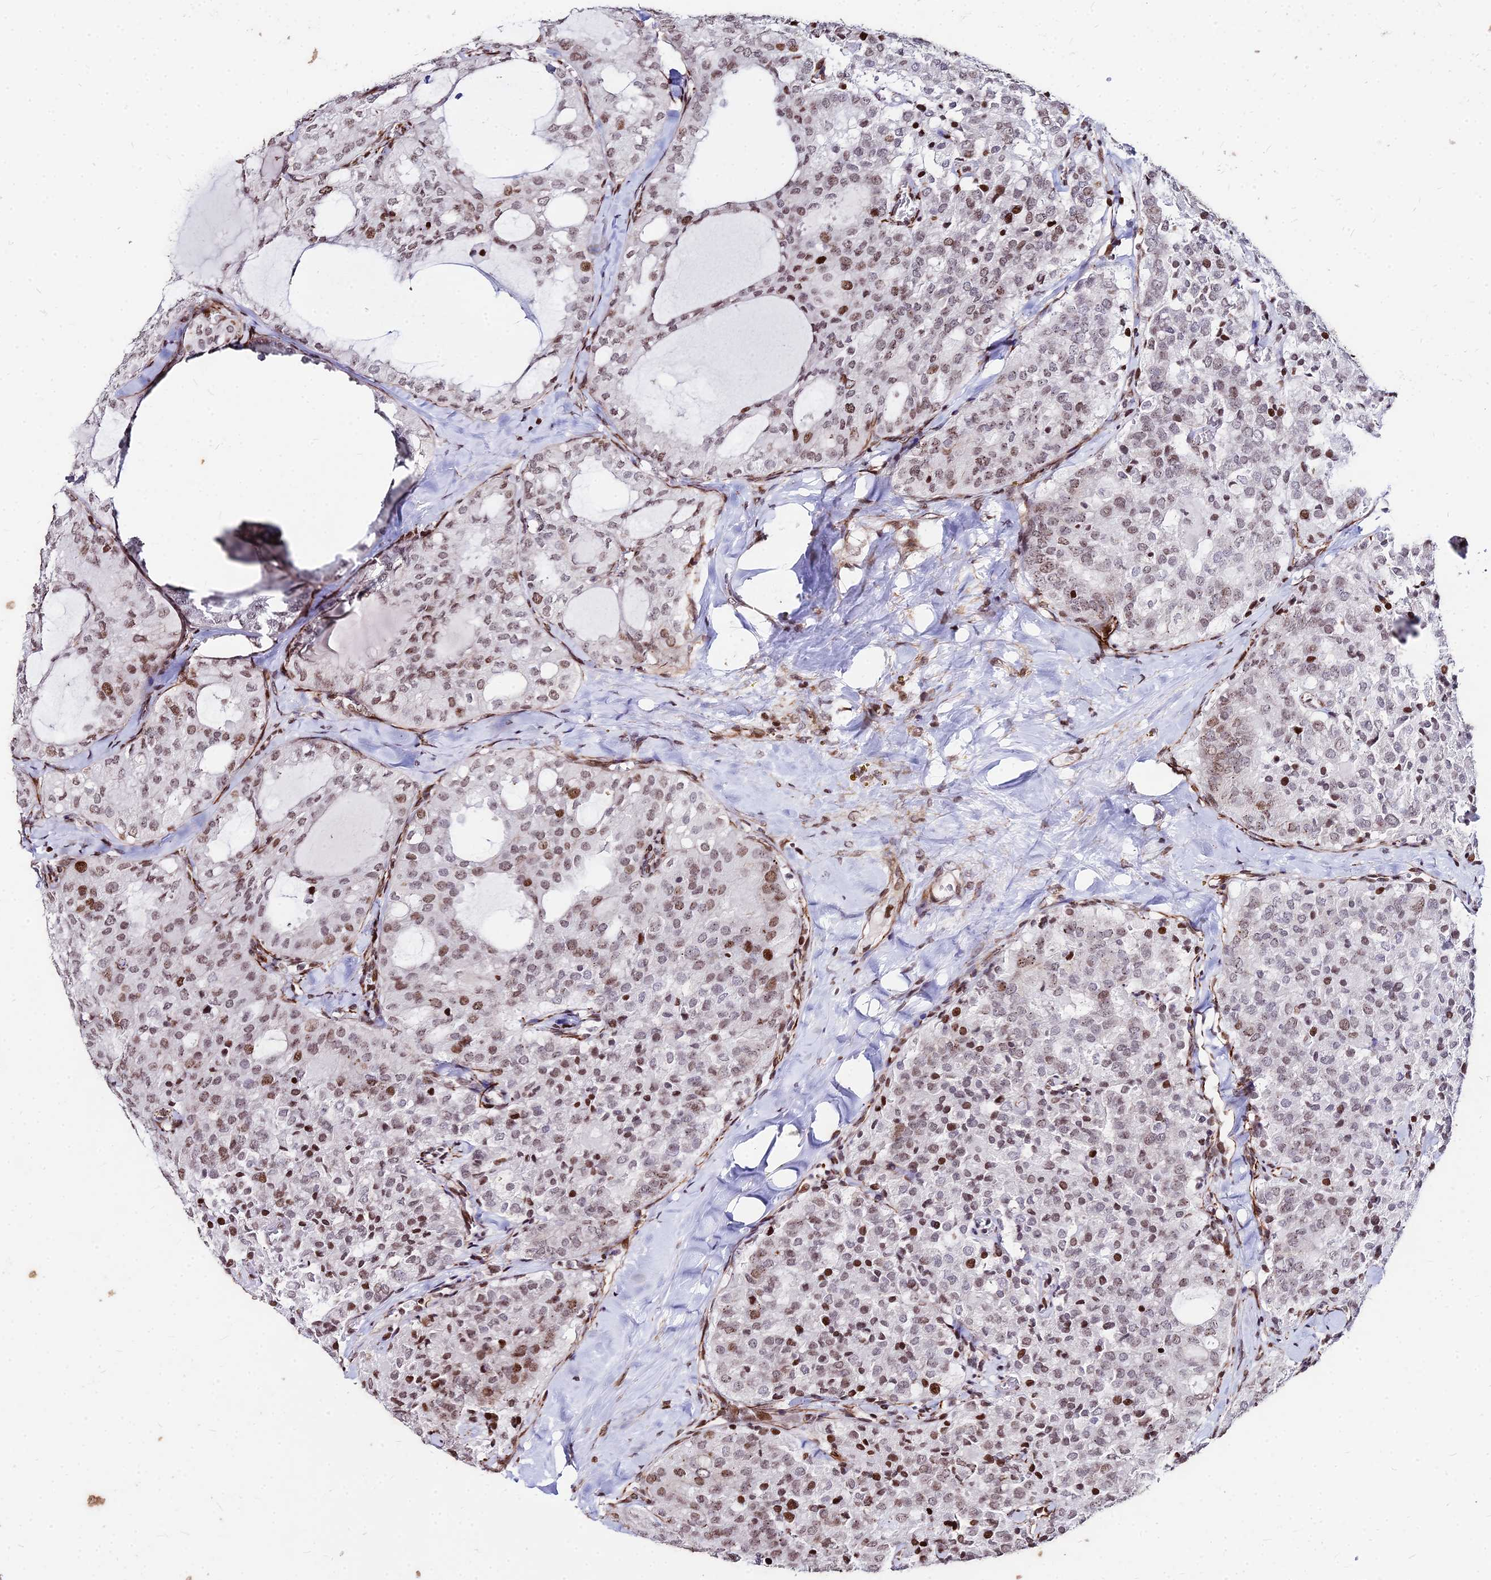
{"staining": {"intensity": "moderate", "quantity": ">75%", "location": "nuclear"}, "tissue": "thyroid cancer", "cell_type": "Tumor cells", "image_type": "cancer", "snomed": [{"axis": "morphology", "description": "Follicular adenoma carcinoma, NOS"}, {"axis": "topography", "description": "Thyroid gland"}], "caption": "Tumor cells exhibit medium levels of moderate nuclear expression in approximately >75% of cells in thyroid follicular adenoma carcinoma. The staining was performed using DAB to visualize the protein expression in brown, while the nuclei were stained in blue with hematoxylin (Magnification: 20x).", "gene": "NYAP2", "patient": {"sex": "male", "age": 75}}